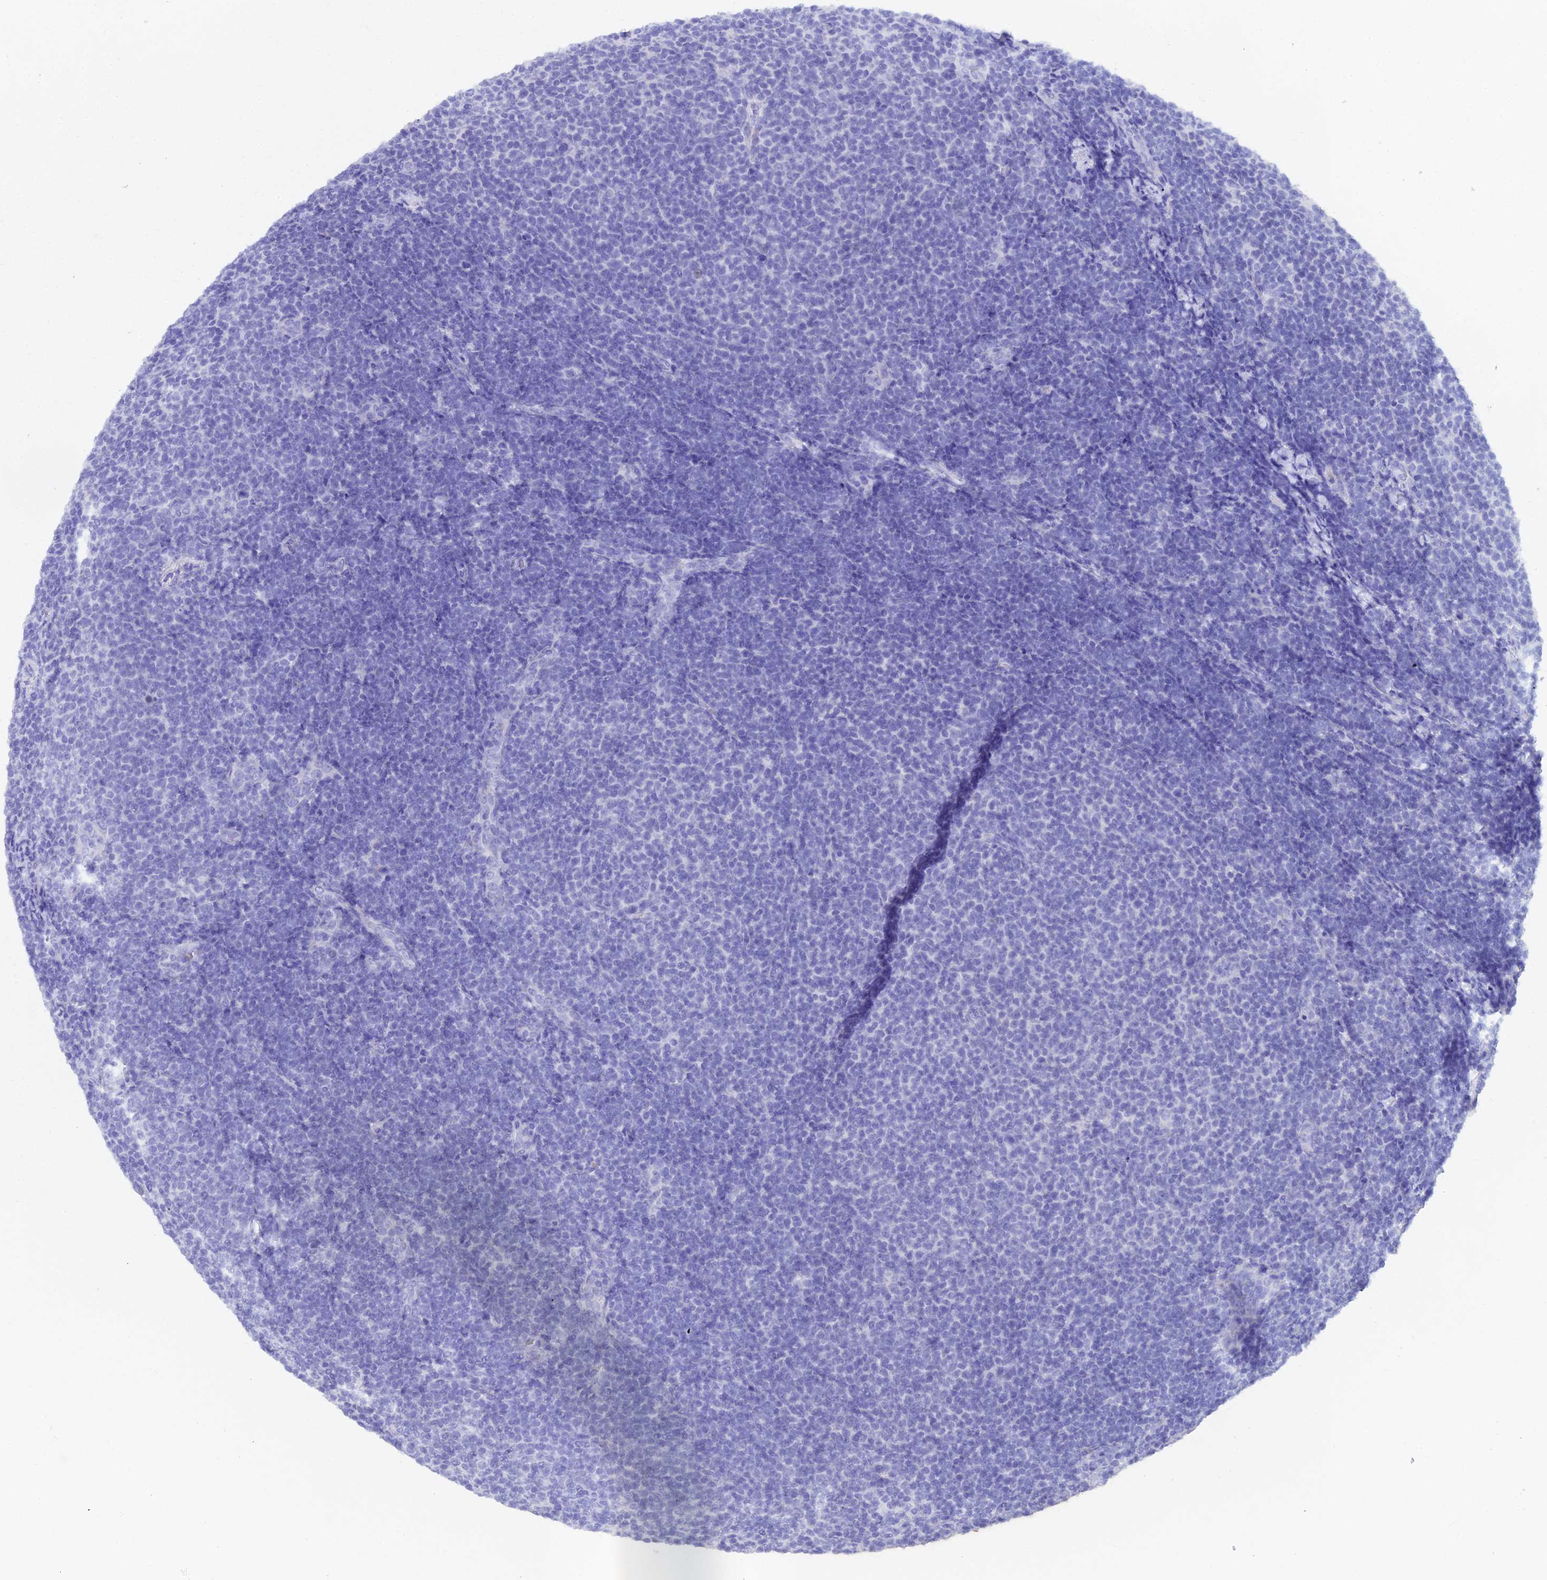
{"staining": {"intensity": "negative", "quantity": "none", "location": "none"}, "tissue": "lymphoma", "cell_type": "Tumor cells", "image_type": "cancer", "snomed": [{"axis": "morphology", "description": "Malignant lymphoma, non-Hodgkin's type, Low grade"}, {"axis": "topography", "description": "Lymph node"}], "caption": "A photomicrograph of human lymphoma is negative for staining in tumor cells.", "gene": "REG1A", "patient": {"sex": "male", "age": 66}}